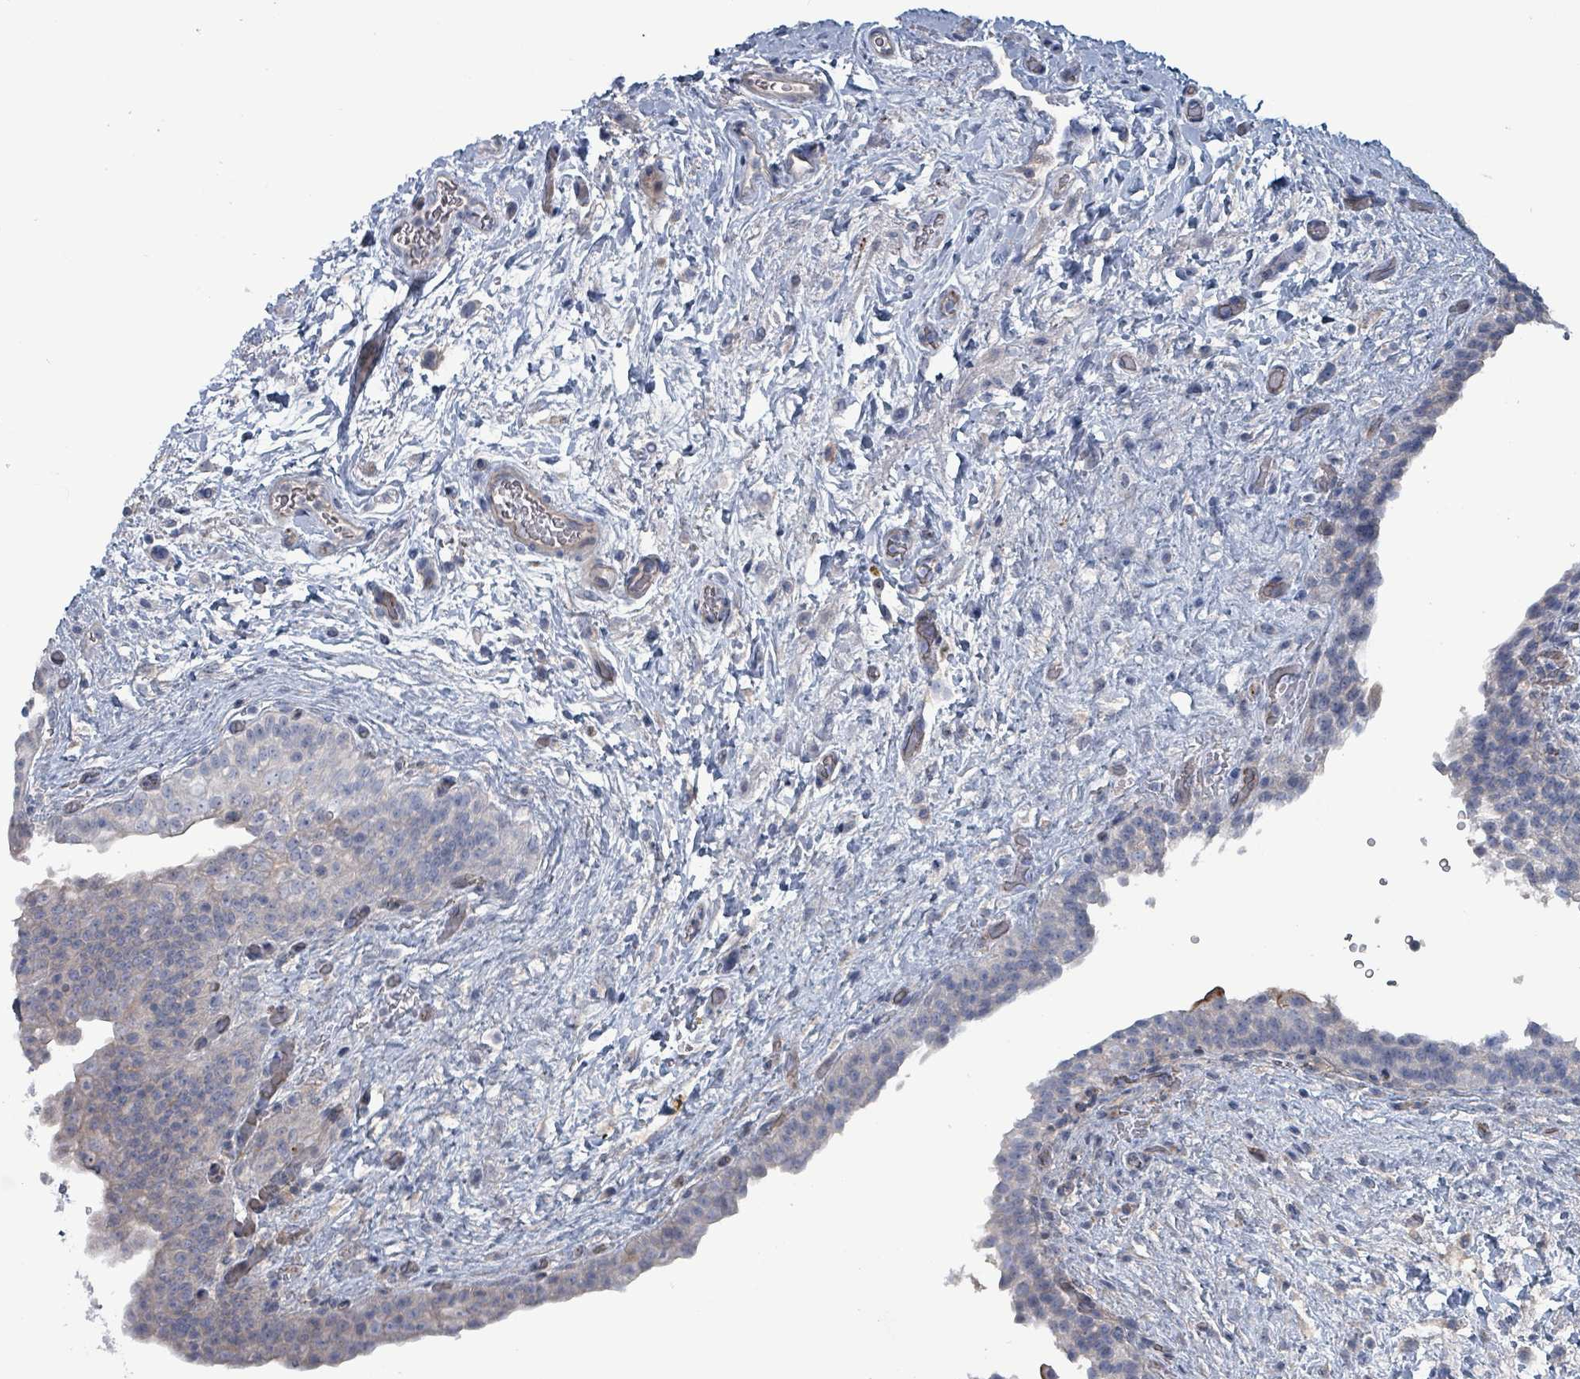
{"staining": {"intensity": "negative", "quantity": "none", "location": "none"}, "tissue": "urinary bladder", "cell_type": "Urothelial cells", "image_type": "normal", "snomed": [{"axis": "morphology", "description": "Normal tissue, NOS"}, {"axis": "topography", "description": "Urinary bladder"}], "caption": "Urothelial cells show no significant protein expression in unremarkable urinary bladder. (Immunohistochemistry (ihc), brightfield microscopy, high magnification).", "gene": "TAAR5", "patient": {"sex": "male", "age": 69}}